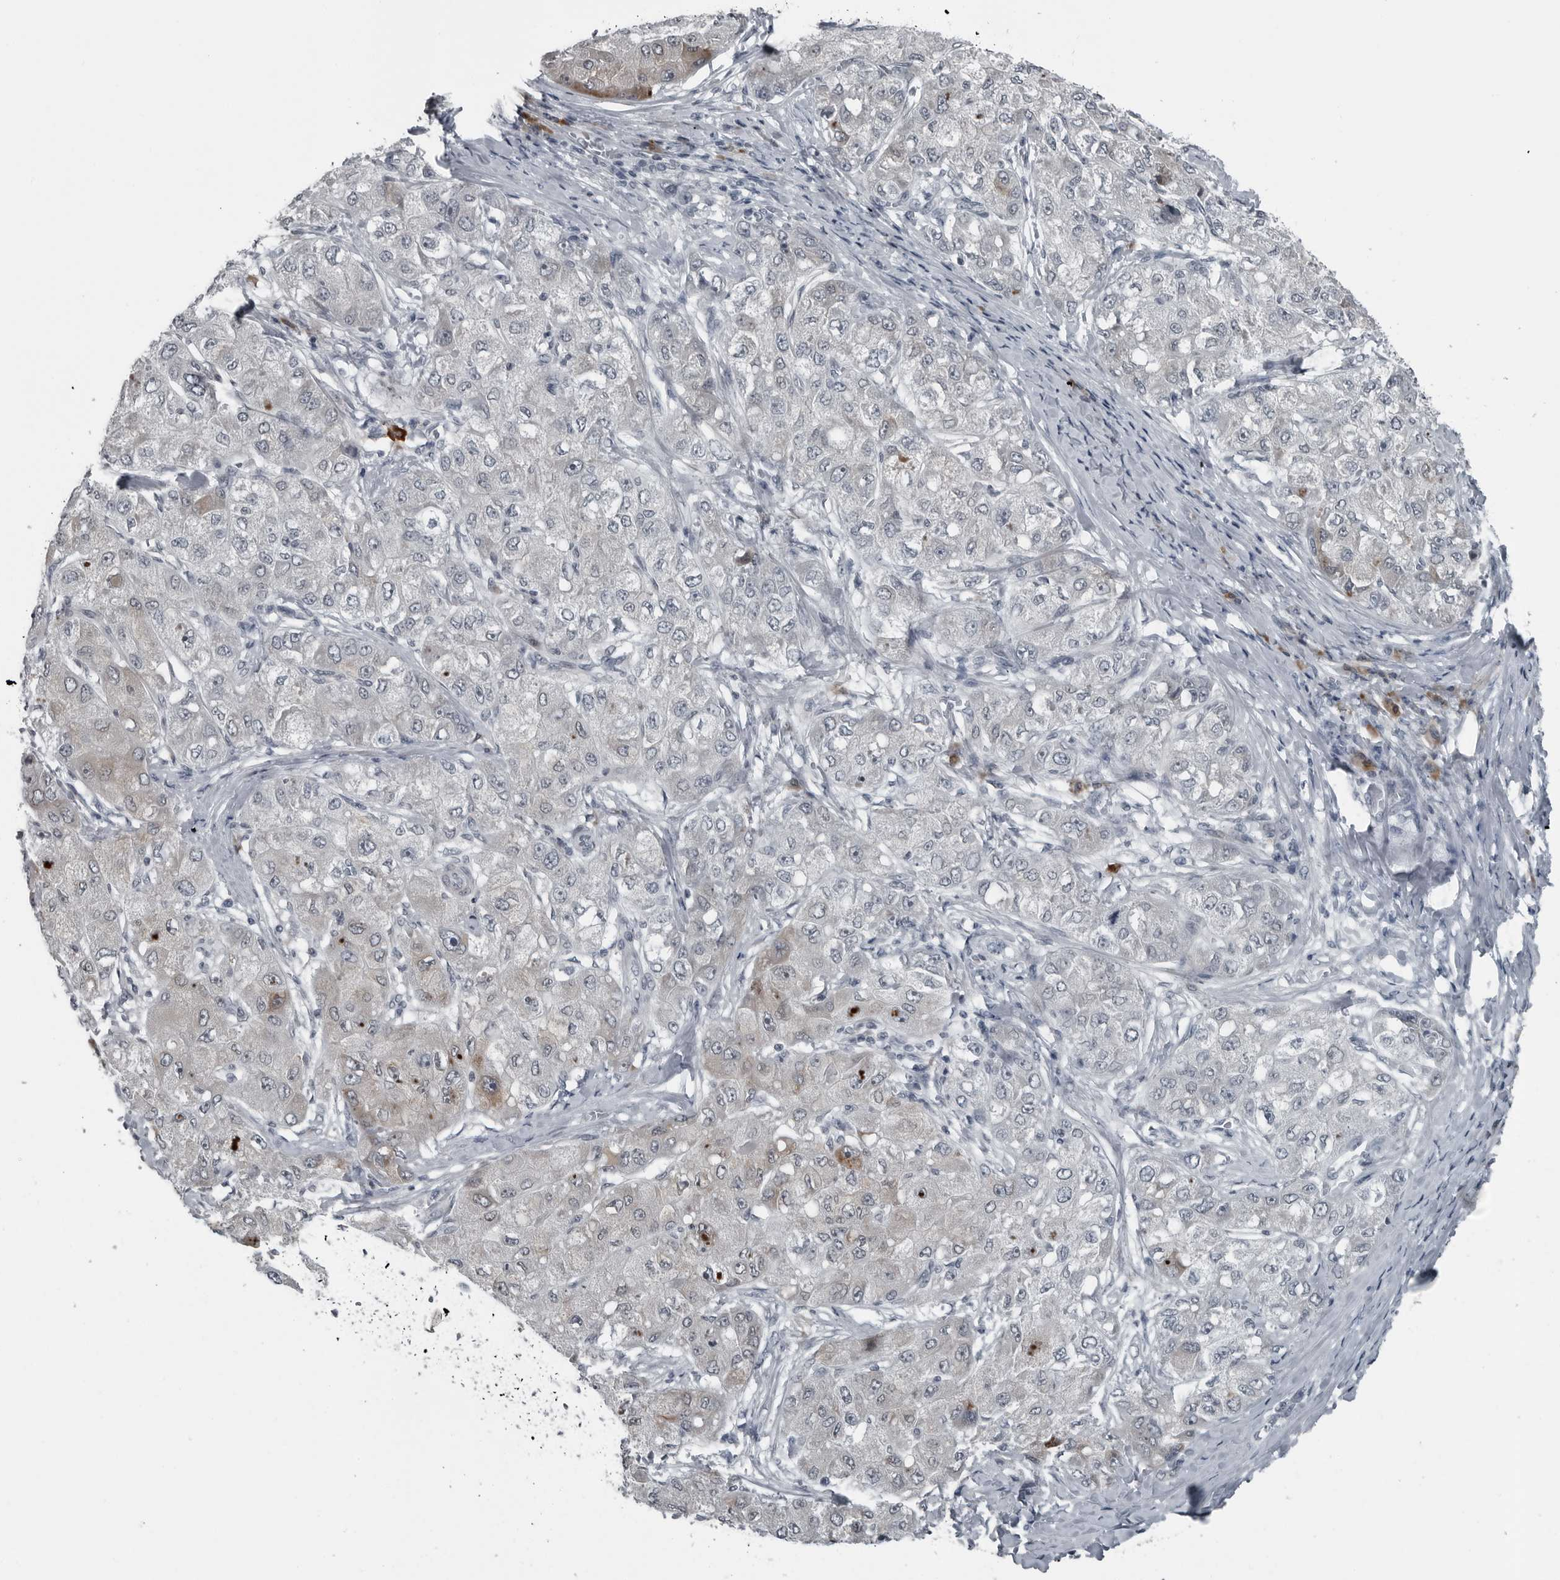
{"staining": {"intensity": "negative", "quantity": "none", "location": "none"}, "tissue": "liver cancer", "cell_type": "Tumor cells", "image_type": "cancer", "snomed": [{"axis": "morphology", "description": "Carcinoma, Hepatocellular, NOS"}, {"axis": "topography", "description": "Liver"}], "caption": "This is an immunohistochemistry histopathology image of human liver cancer. There is no positivity in tumor cells.", "gene": "DNAAF11", "patient": {"sex": "male", "age": 80}}